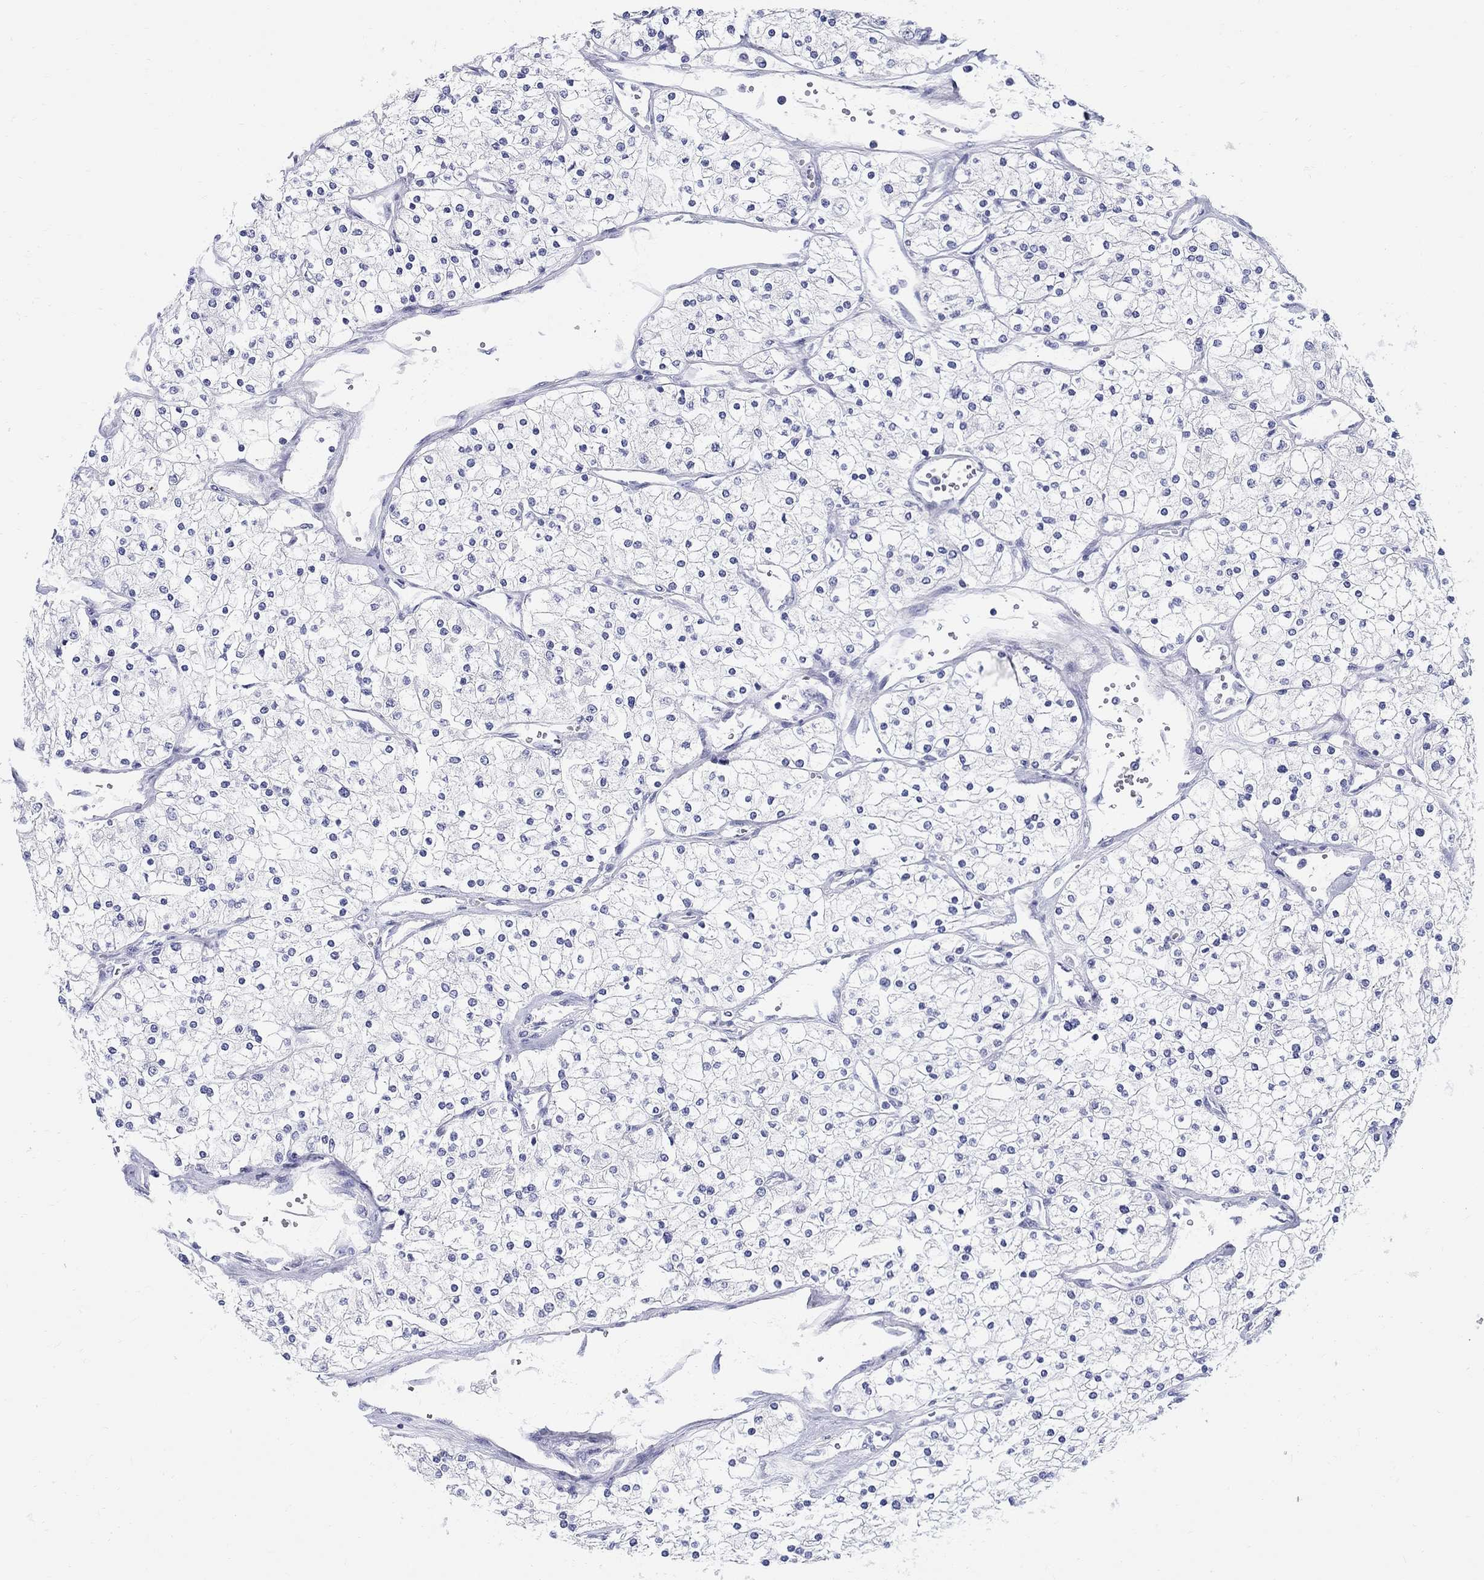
{"staining": {"intensity": "negative", "quantity": "none", "location": "none"}, "tissue": "renal cancer", "cell_type": "Tumor cells", "image_type": "cancer", "snomed": [{"axis": "morphology", "description": "Adenocarcinoma, NOS"}, {"axis": "topography", "description": "Kidney"}], "caption": "DAB immunohistochemical staining of human renal cancer displays no significant staining in tumor cells. (DAB (3,3'-diaminobenzidine) IHC with hematoxylin counter stain).", "gene": "LAMP5", "patient": {"sex": "male", "age": 80}}